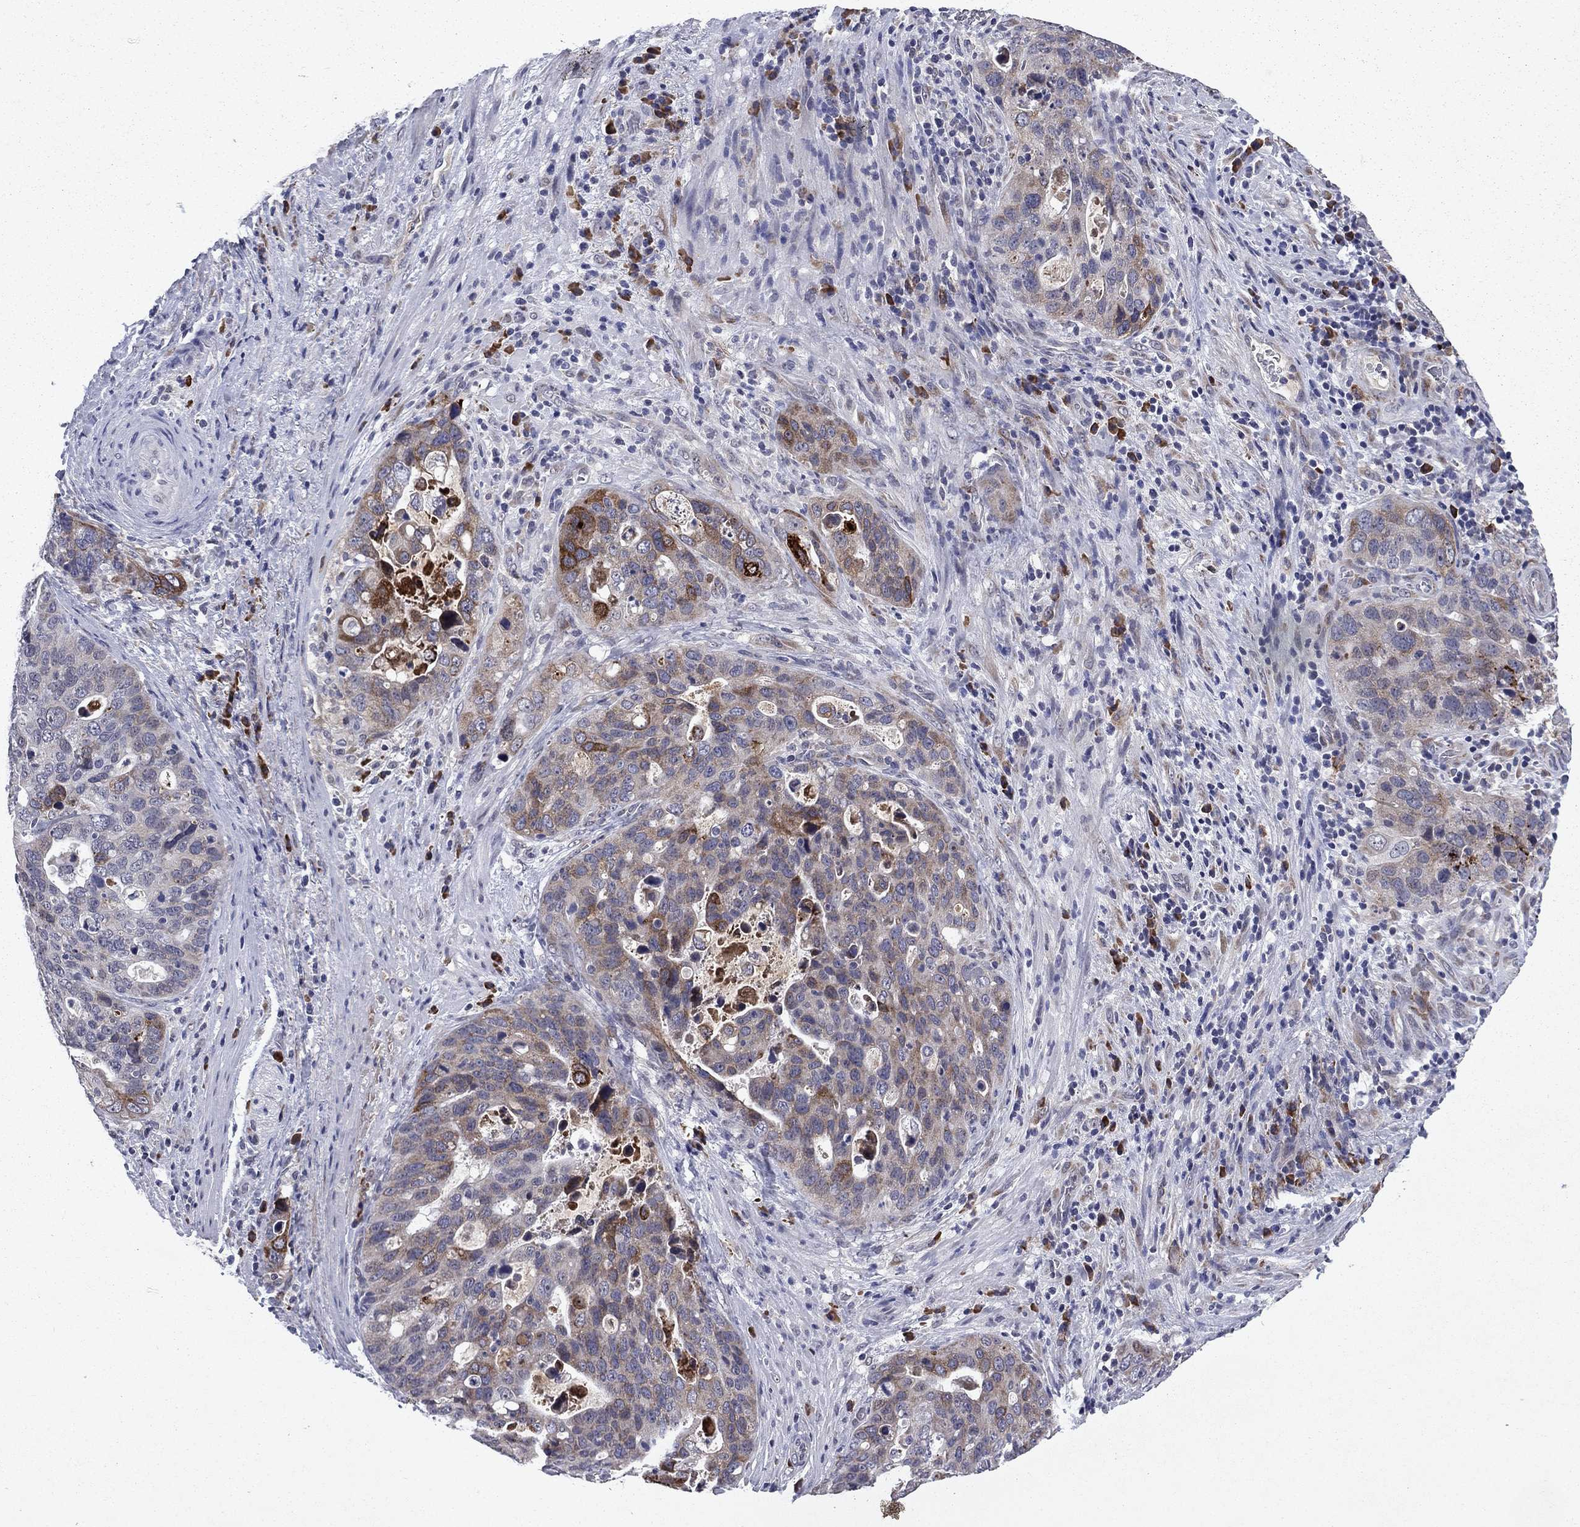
{"staining": {"intensity": "strong", "quantity": "<25%", "location": "cytoplasmic/membranous"}, "tissue": "stomach cancer", "cell_type": "Tumor cells", "image_type": "cancer", "snomed": [{"axis": "morphology", "description": "Adenocarcinoma, NOS"}, {"axis": "topography", "description": "Stomach"}], "caption": "Immunohistochemical staining of human stomach cancer (adenocarcinoma) reveals medium levels of strong cytoplasmic/membranous protein positivity in approximately <25% of tumor cells. The staining was performed using DAB to visualize the protein expression in brown, while the nuclei were stained in blue with hematoxylin (Magnification: 20x).", "gene": "ECM1", "patient": {"sex": "male", "age": 54}}